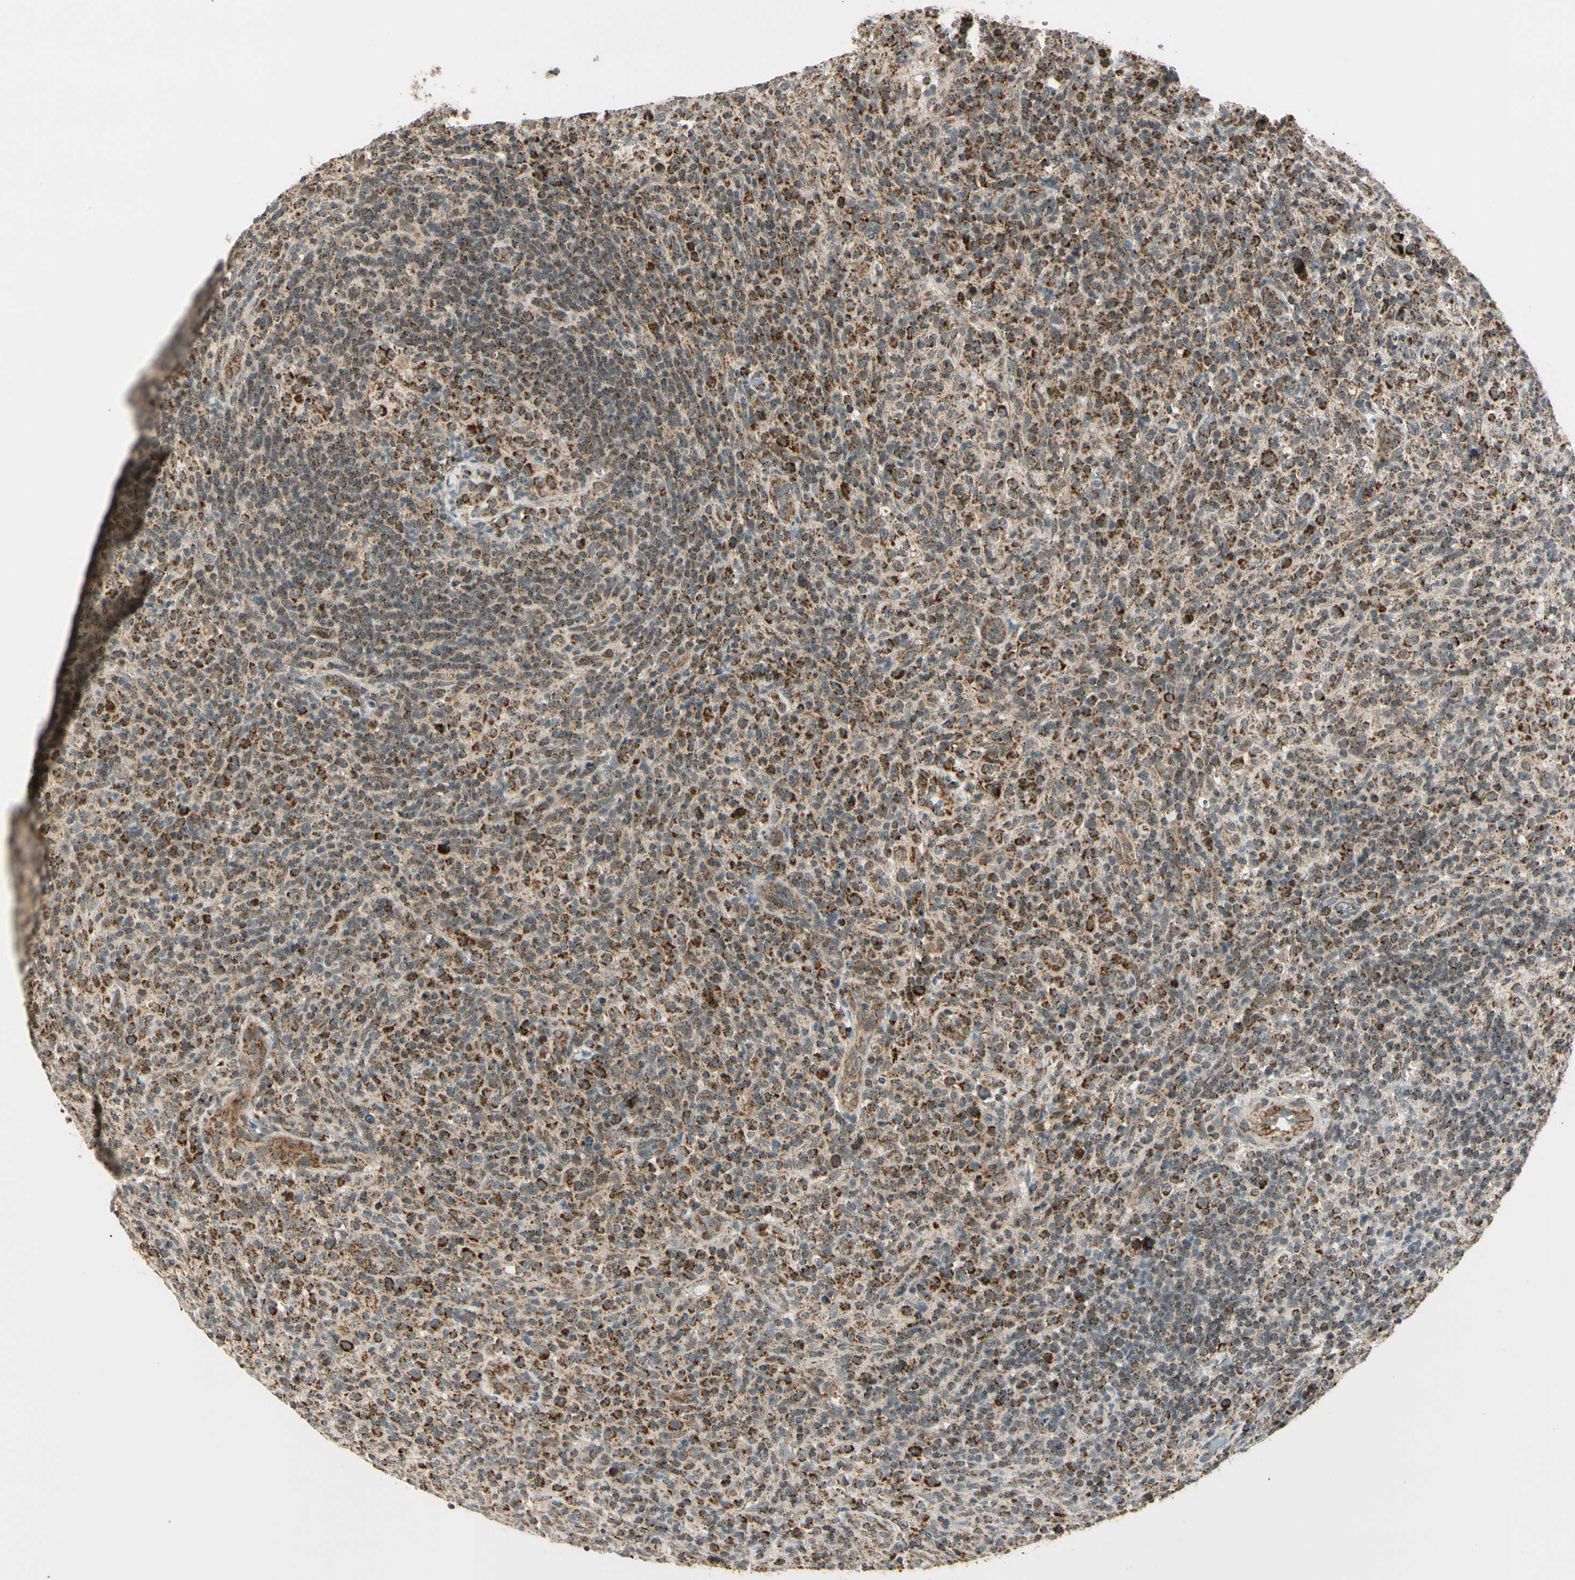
{"staining": {"intensity": "moderate", "quantity": "25%-75%", "location": "cytoplasmic/membranous"}, "tissue": "lymphoma", "cell_type": "Tumor cells", "image_type": "cancer", "snomed": [{"axis": "morphology", "description": "Malignant lymphoma, non-Hodgkin's type, High grade"}, {"axis": "topography", "description": "Lymph node"}], "caption": "IHC of human malignant lymphoma, non-Hodgkin's type (high-grade) demonstrates medium levels of moderate cytoplasmic/membranous expression in approximately 25%-75% of tumor cells.", "gene": "KHDC4", "patient": {"sex": "female", "age": 76}}